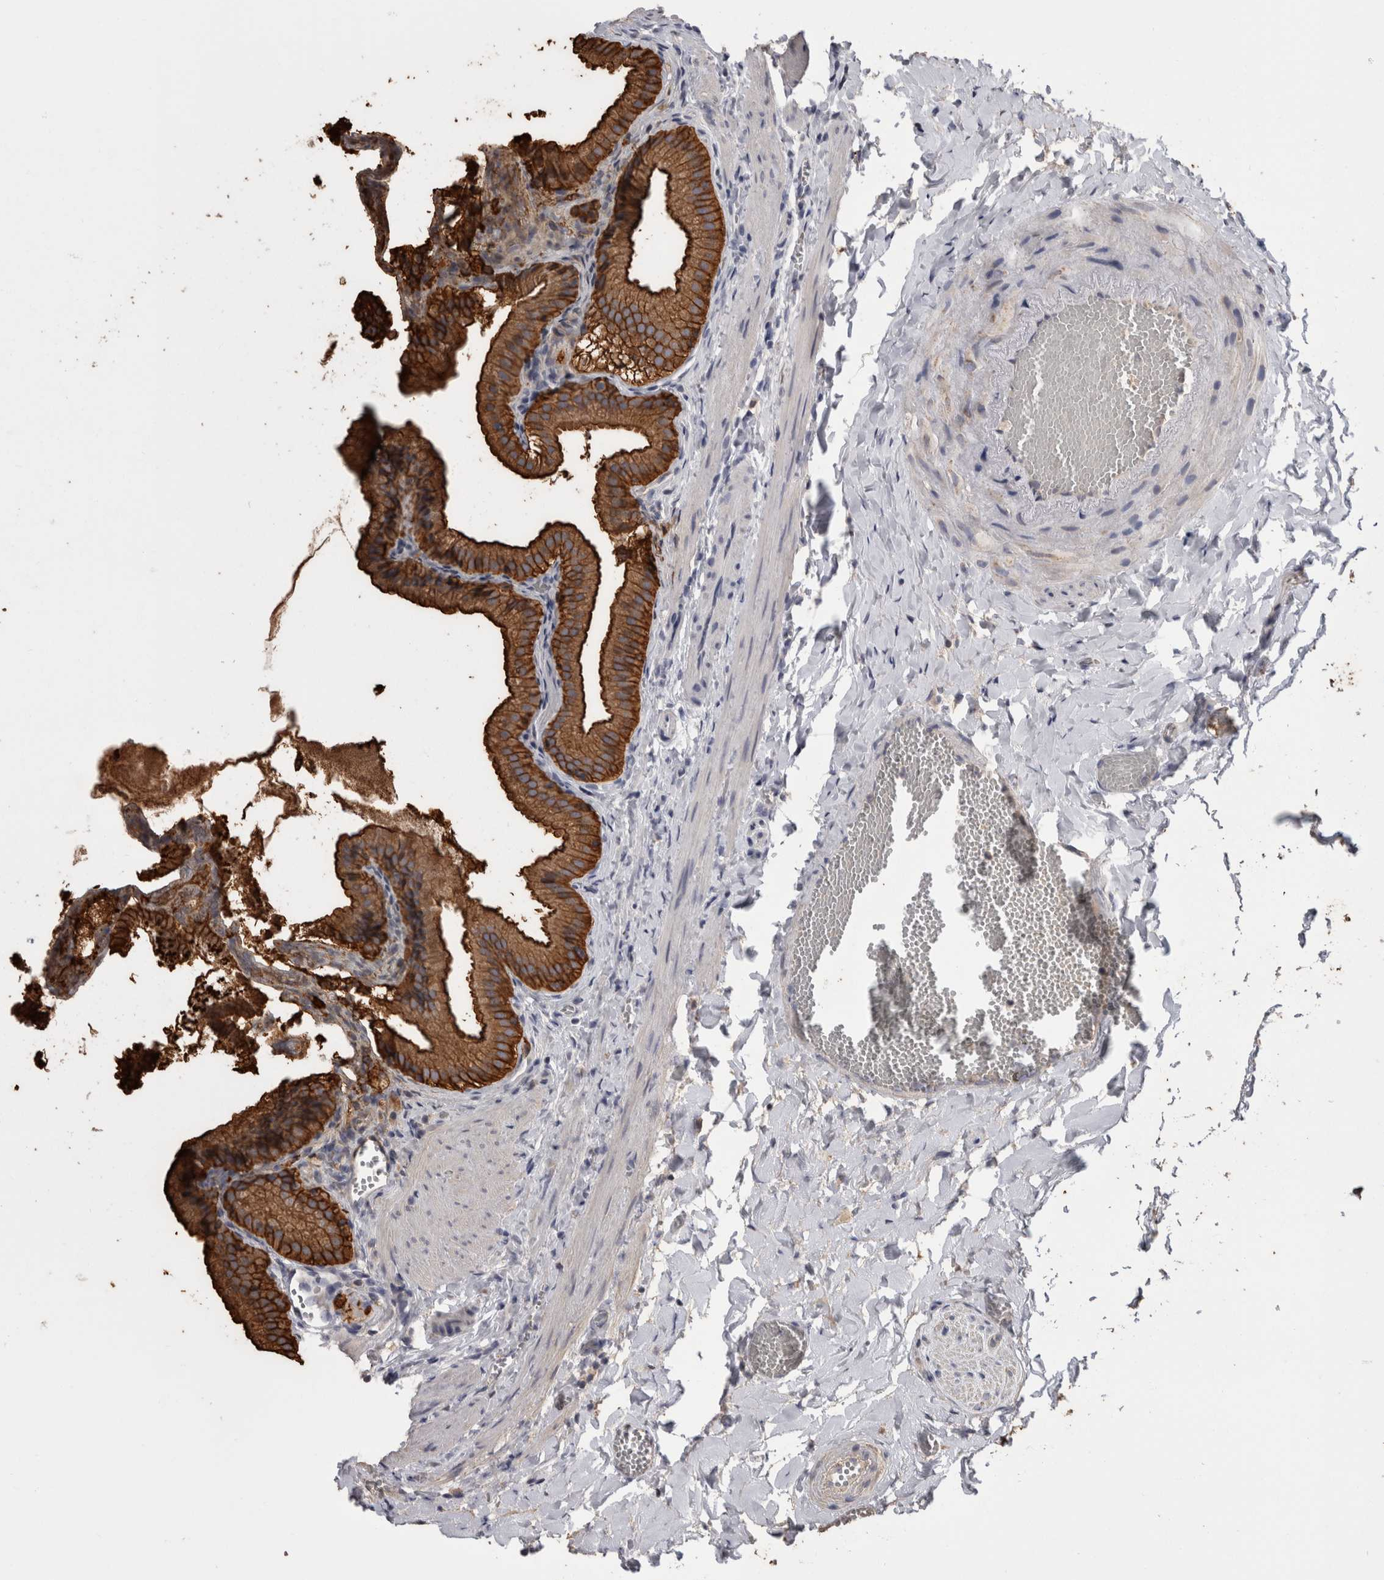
{"staining": {"intensity": "strong", "quantity": ">75%", "location": "cytoplasmic/membranous"}, "tissue": "gallbladder", "cell_type": "Glandular cells", "image_type": "normal", "snomed": [{"axis": "morphology", "description": "Normal tissue, NOS"}, {"axis": "topography", "description": "Gallbladder"}], "caption": "Immunohistochemistry (IHC) photomicrograph of normal human gallbladder stained for a protein (brown), which demonstrates high levels of strong cytoplasmic/membranous staining in approximately >75% of glandular cells.", "gene": "ANXA13", "patient": {"sex": "male", "age": 38}}